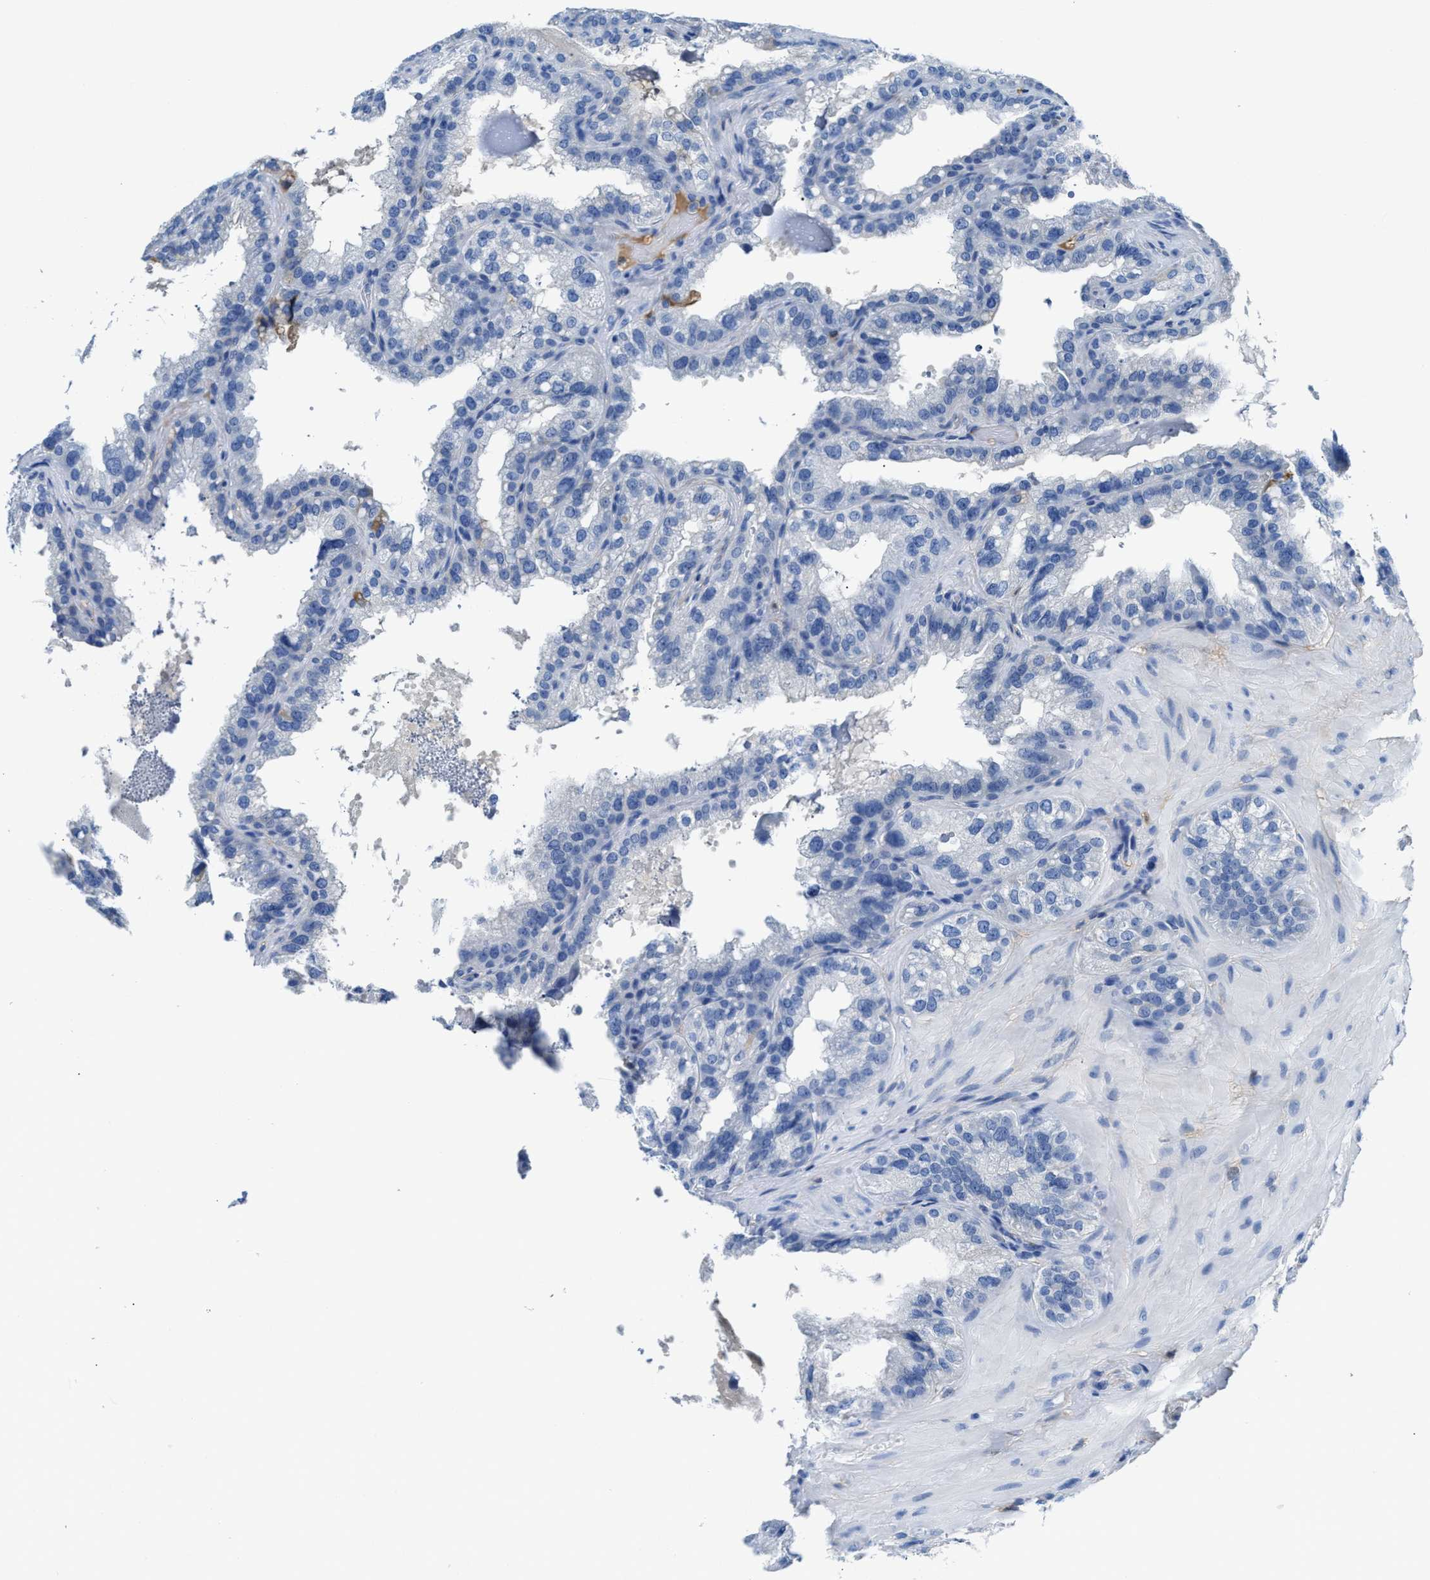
{"staining": {"intensity": "negative", "quantity": "none", "location": "none"}, "tissue": "seminal vesicle", "cell_type": "Glandular cells", "image_type": "normal", "snomed": [{"axis": "morphology", "description": "Normal tissue, NOS"}, {"axis": "topography", "description": "Seminal veicle"}], "caption": "High power microscopy micrograph of an immunohistochemistry micrograph of benign seminal vesicle, revealing no significant expression in glandular cells. The staining is performed using DAB (3,3'-diaminobenzidine) brown chromogen with nuclei counter-stained in using hematoxylin.", "gene": "GC", "patient": {"sex": "male", "age": 68}}